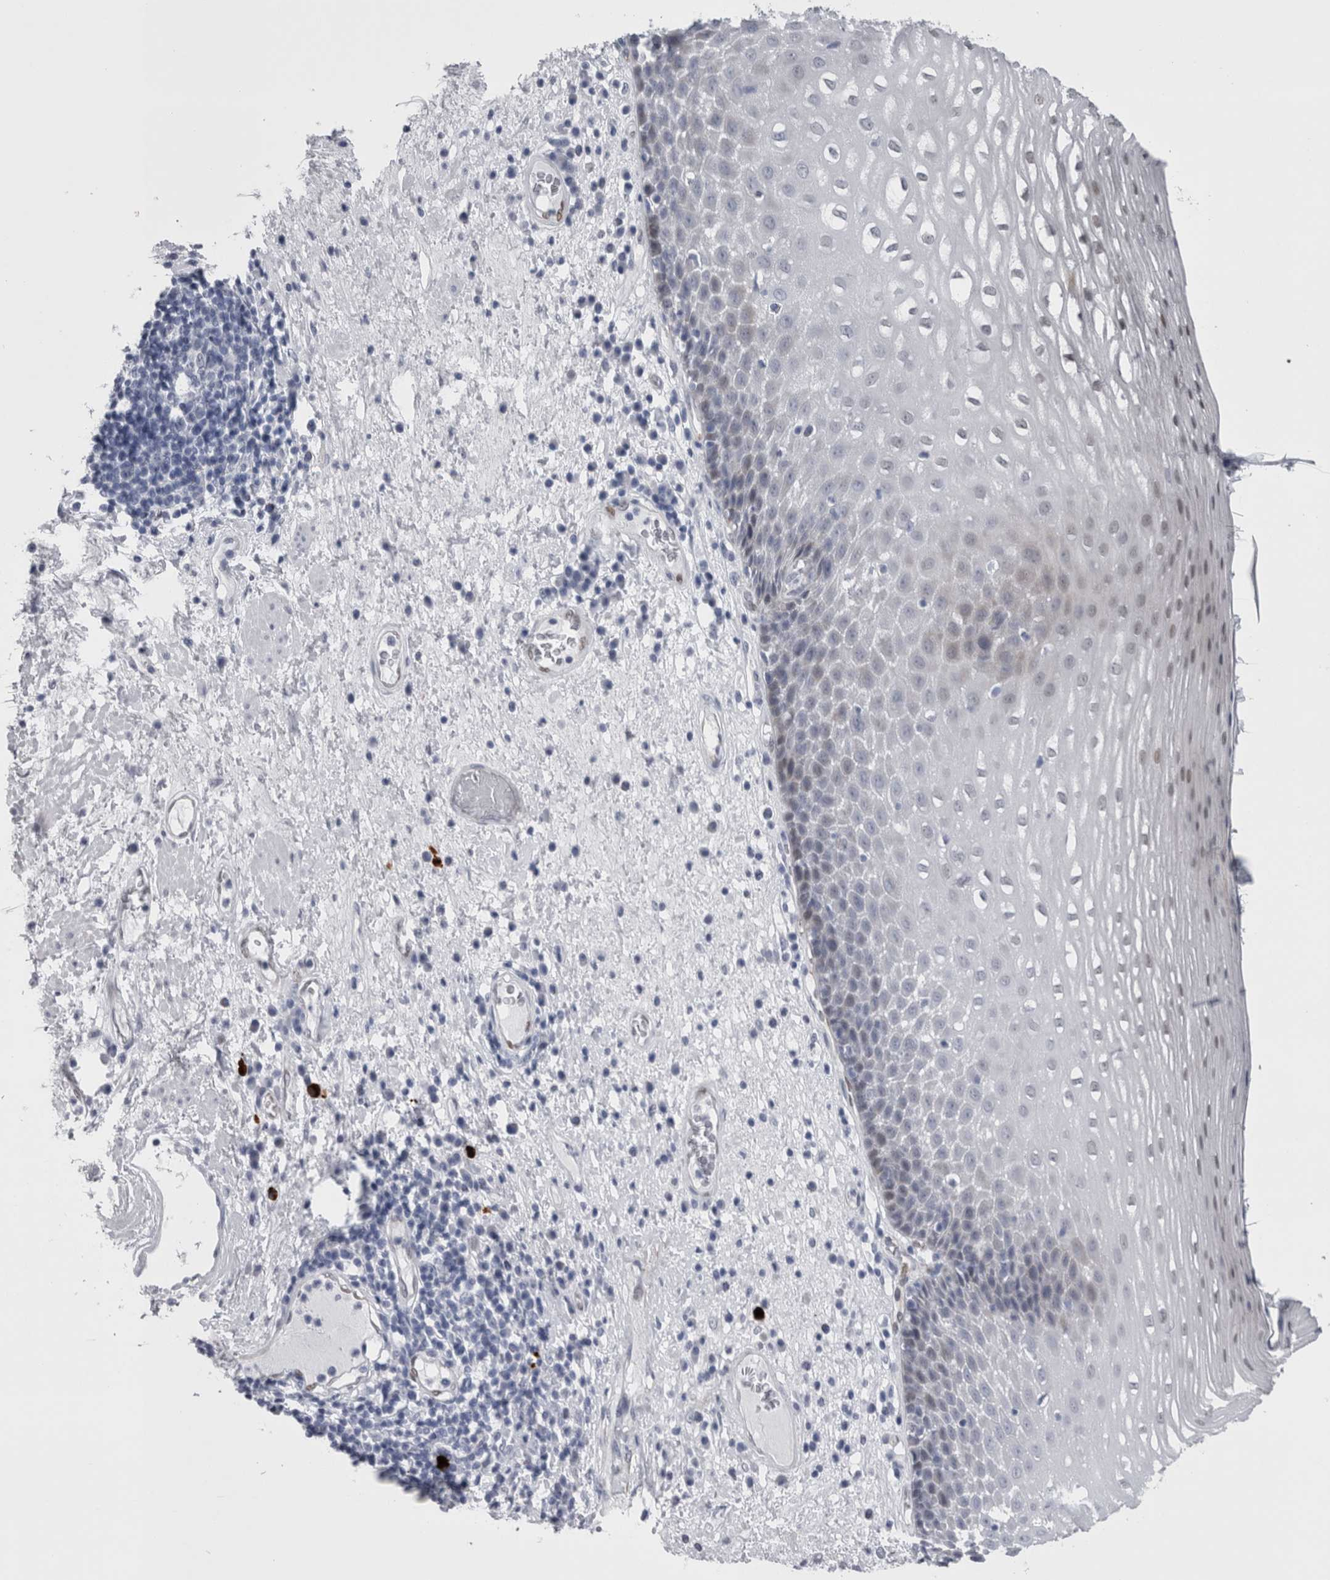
{"staining": {"intensity": "weak", "quantity": "<25%", "location": "nuclear"}, "tissue": "esophagus", "cell_type": "Squamous epithelial cells", "image_type": "normal", "snomed": [{"axis": "morphology", "description": "Normal tissue, NOS"}, {"axis": "morphology", "description": "Adenocarcinoma, NOS"}, {"axis": "topography", "description": "Esophagus"}], "caption": "A high-resolution histopathology image shows IHC staining of normal esophagus, which displays no significant expression in squamous epithelial cells.", "gene": "VWDE", "patient": {"sex": "male", "age": 62}}